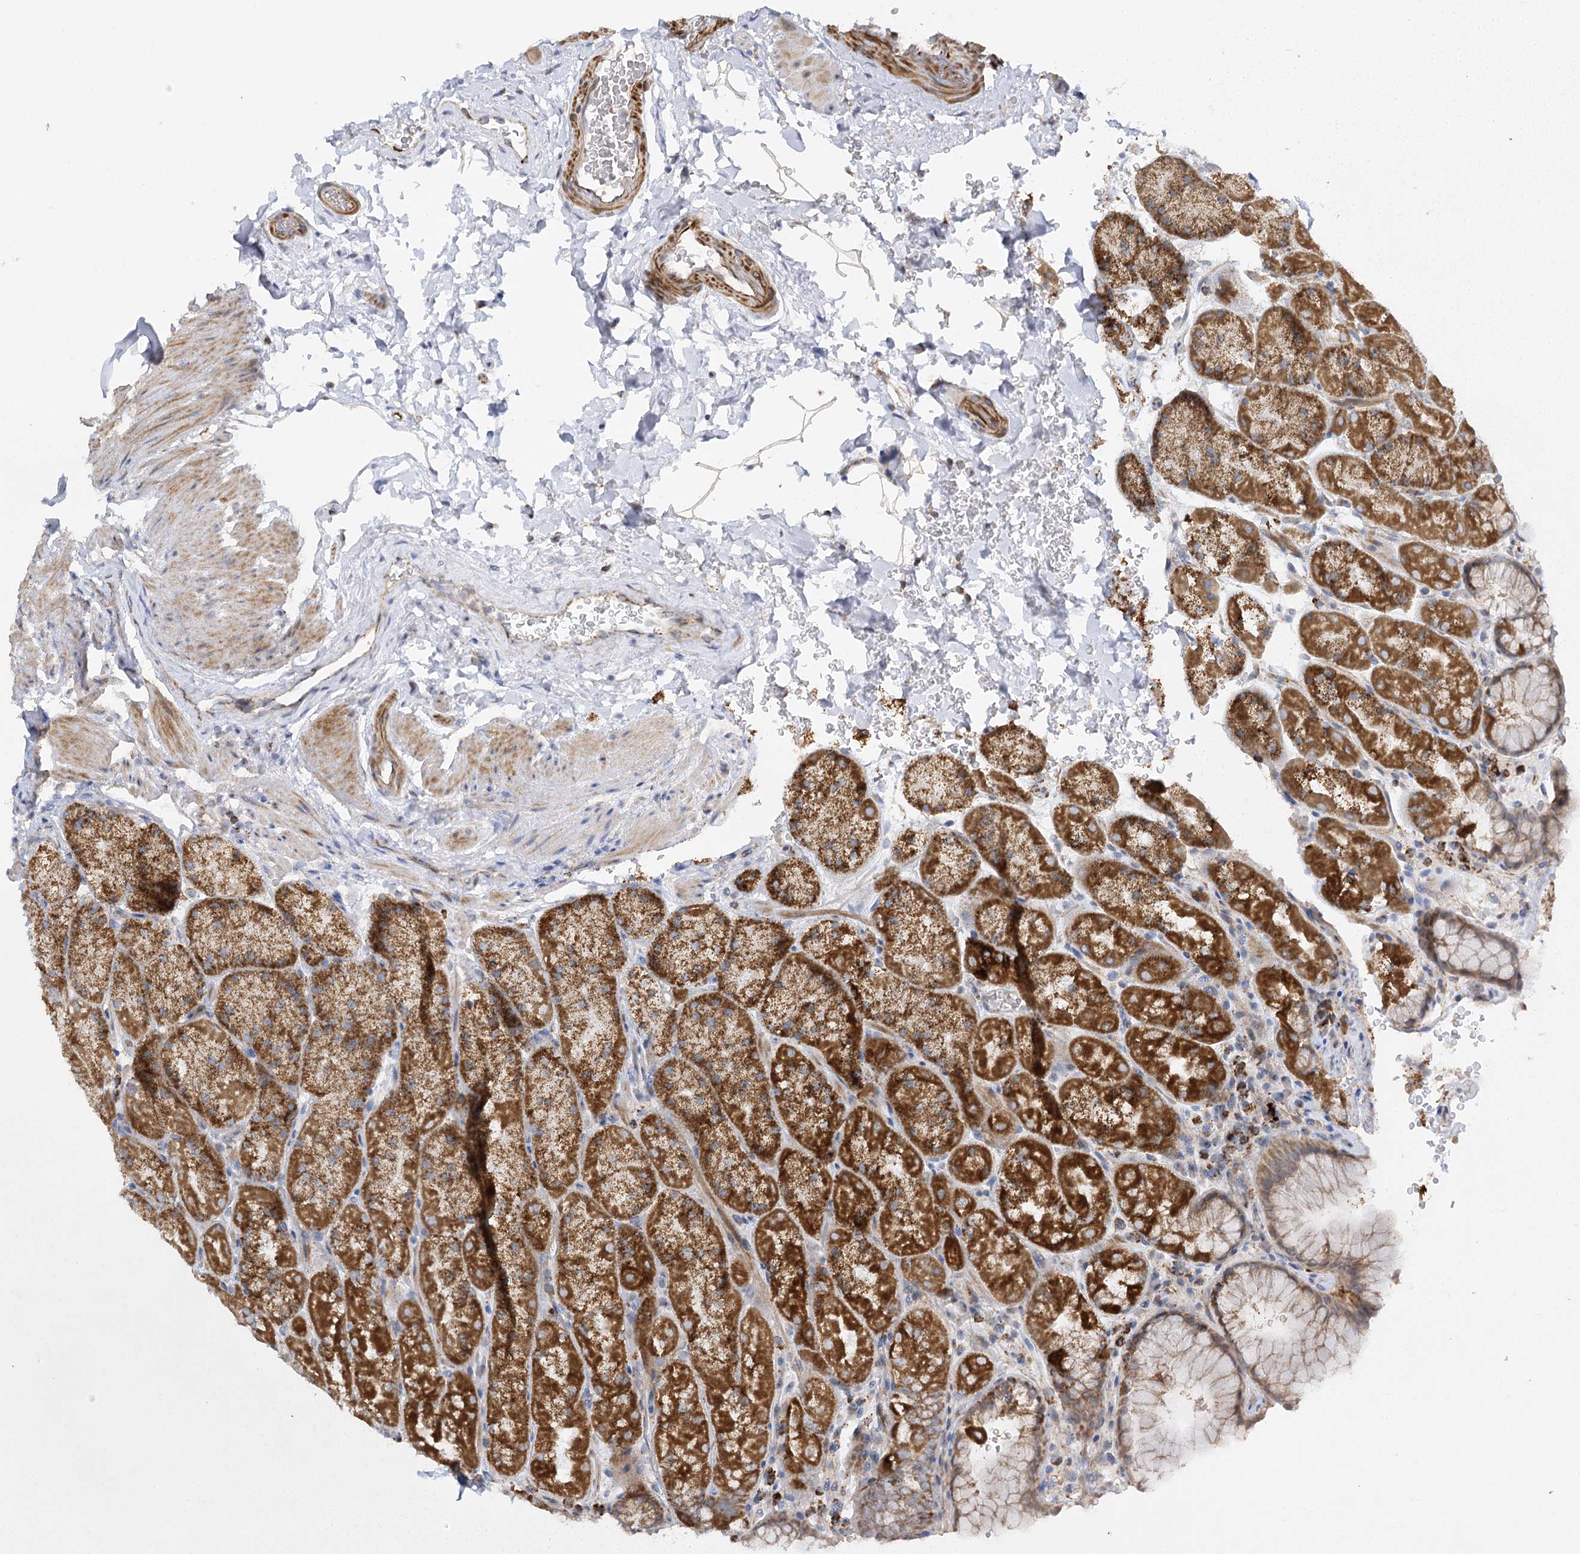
{"staining": {"intensity": "strong", "quantity": "25%-75%", "location": "cytoplasmic/membranous"}, "tissue": "stomach", "cell_type": "Glandular cells", "image_type": "normal", "snomed": [{"axis": "morphology", "description": "Normal tissue, NOS"}, {"axis": "topography", "description": "Stomach, upper"}, {"axis": "topography", "description": "Stomach, lower"}], "caption": "IHC (DAB (3,3'-diaminobenzidine)) staining of unremarkable human stomach displays strong cytoplasmic/membranous protein positivity in about 25%-75% of glandular cells.", "gene": "DHTKD1", "patient": {"sex": "male", "age": 67}}